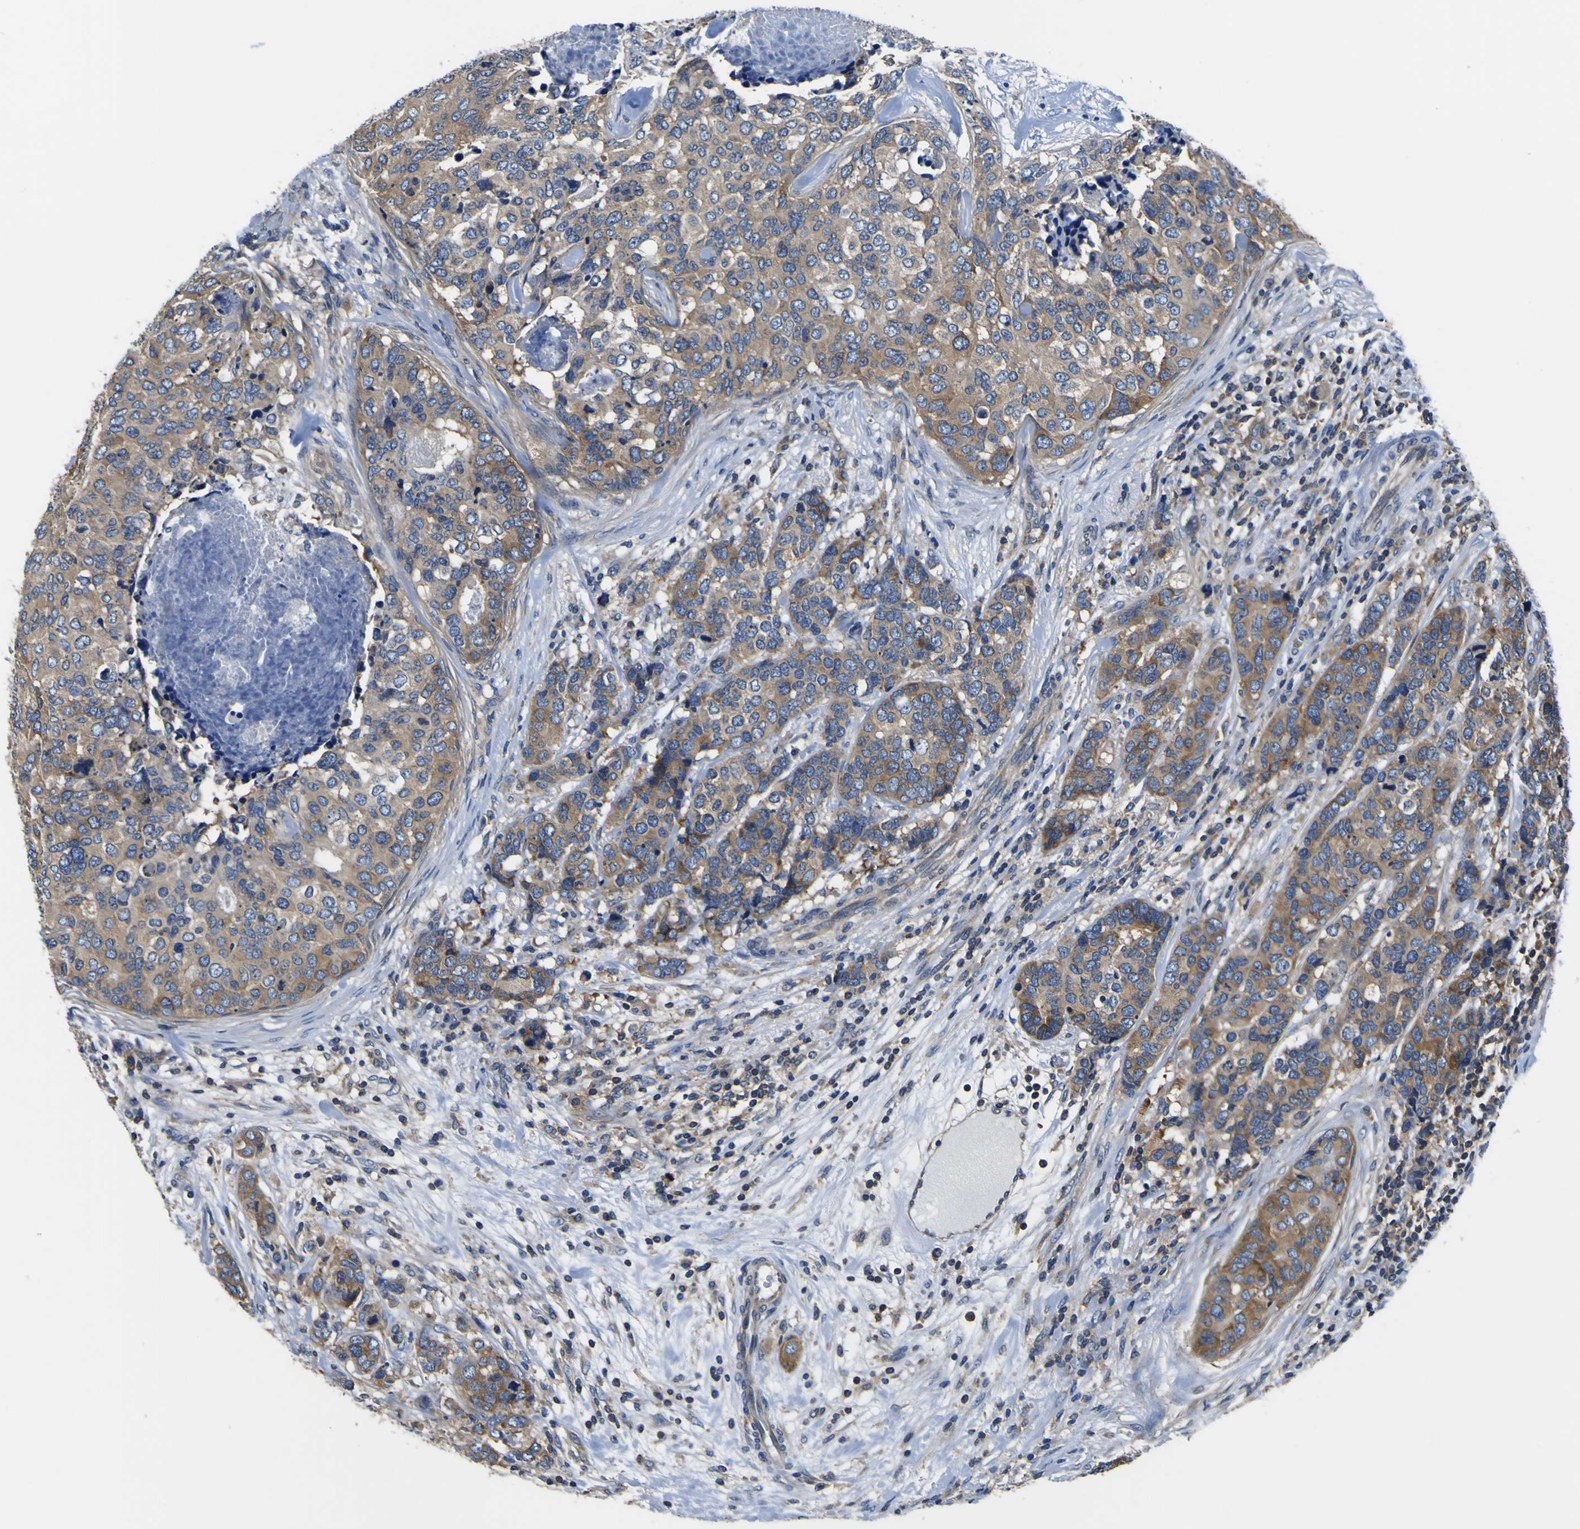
{"staining": {"intensity": "moderate", "quantity": ">75%", "location": "cytoplasmic/membranous"}, "tissue": "breast cancer", "cell_type": "Tumor cells", "image_type": "cancer", "snomed": [{"axis": "morphology", "description": "Lobular carcinoma"}, {"axis": "topography", "description": "Breast"}], "caption": "A high-resolution micrograph shows immunohistochemistry (IHC) staining of breast cancer (lobular carcinoma), which shows moderate cytoplasmic/membranous staining in about >75% of tumor cells. (brown staining indicates protein expression, while blue staining denotes nuclei).", "gene": "CNR2", "patient": {"sex": "female", "age": 59}}